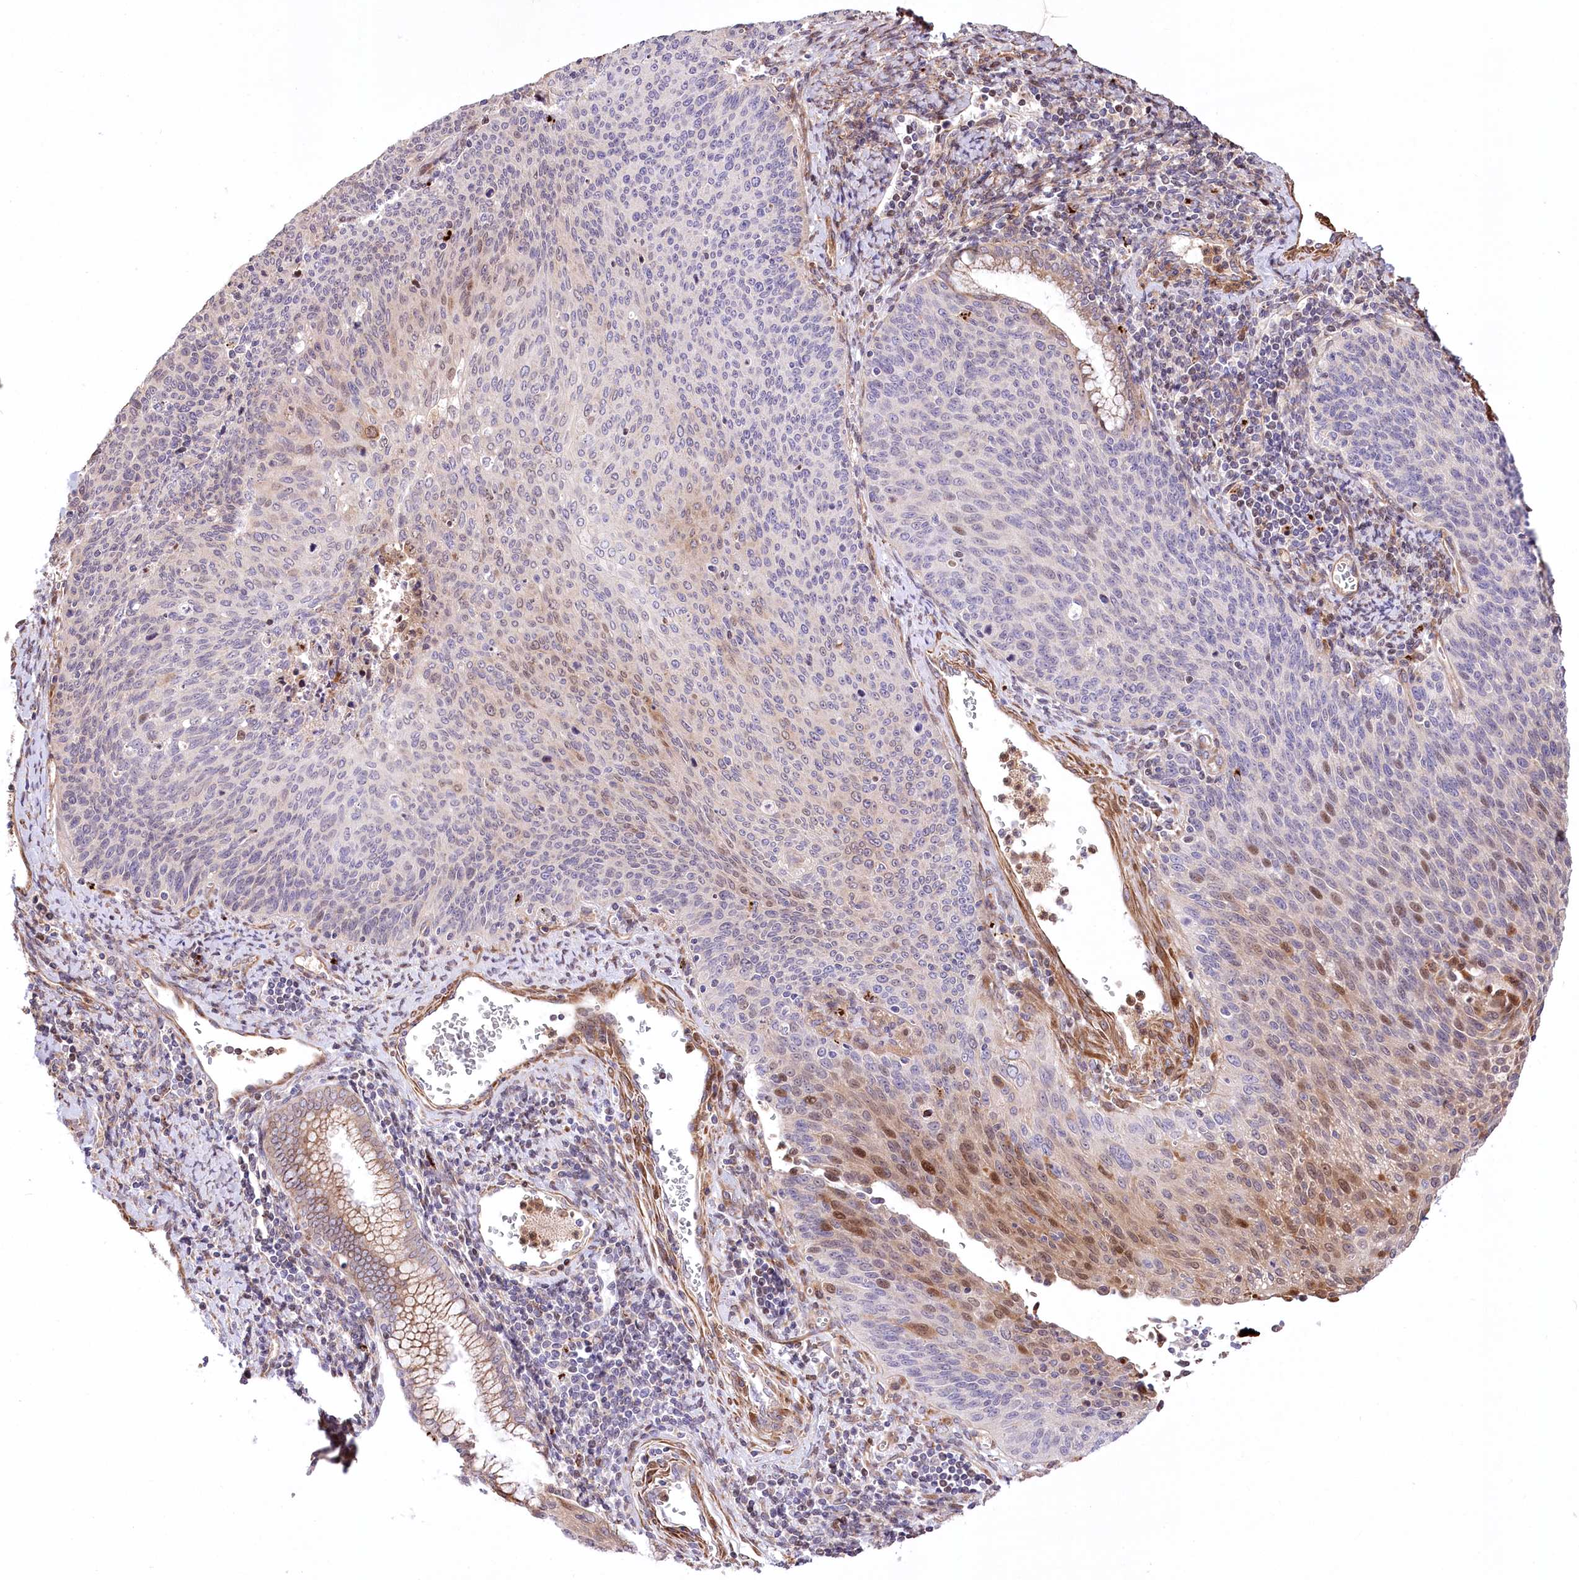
{"staining": {"intensity": "moderate", "quantity": "<25%", "location": "cytoplasmic/membranous,nuclear"}, "tissue": "cervical cancer", "cell_type": "Tumor cells", "image_type": "cancer", "snomed": [{"axis": "morphology", "description": "Squamous cell carcinoma, NOS"}, {"axis": "topography", "description": "Cervix"}], "caption": "Cervical squamous cell carcinoma tissue displays moderate cytoplasmic/membranous and nuclear expression in about <25% of tumor cells, visualized by immunohistochemistry.", "gene": "RNF24", "patient": {"sex": "female", "age": 55}}